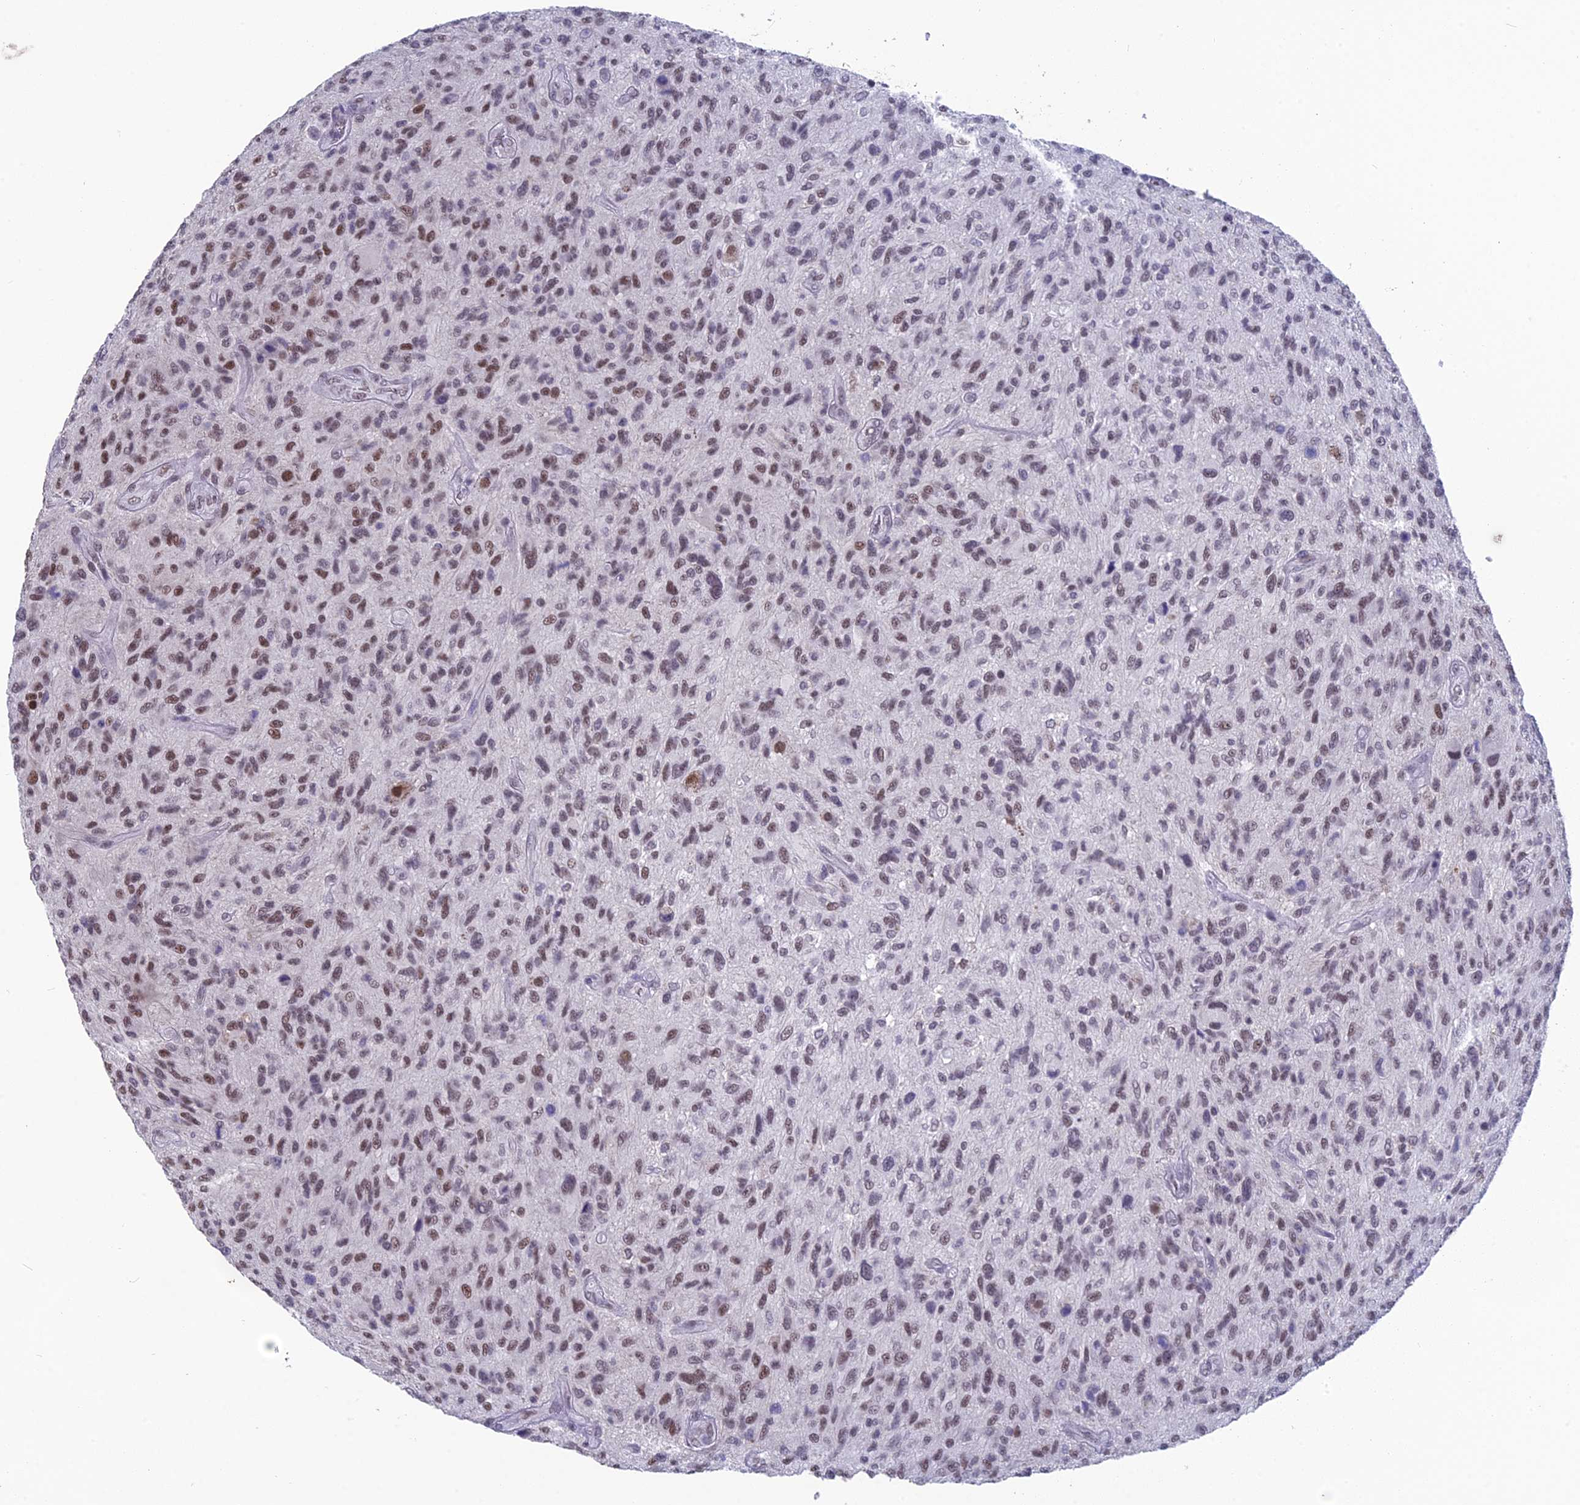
{"staining": {"intensity": "moderate", "quantity": "25%-75%", "location": "nuclear"}, "tissue": "glioma", "cell_type": "Tumor cells", "image_type": "cancer", "snomed": [{"axis": "morphology", "description": "Glioma, malignant, High grade"}, {"axis": "topography", "description": "Brain"}], "caption": "A brown stain shows moderate nuclear staining of a protein in human malignant glioma (high-grade) tumor cells.", "gene": "MT-CO3", "patient": {"sex": "male", "age": 47}}